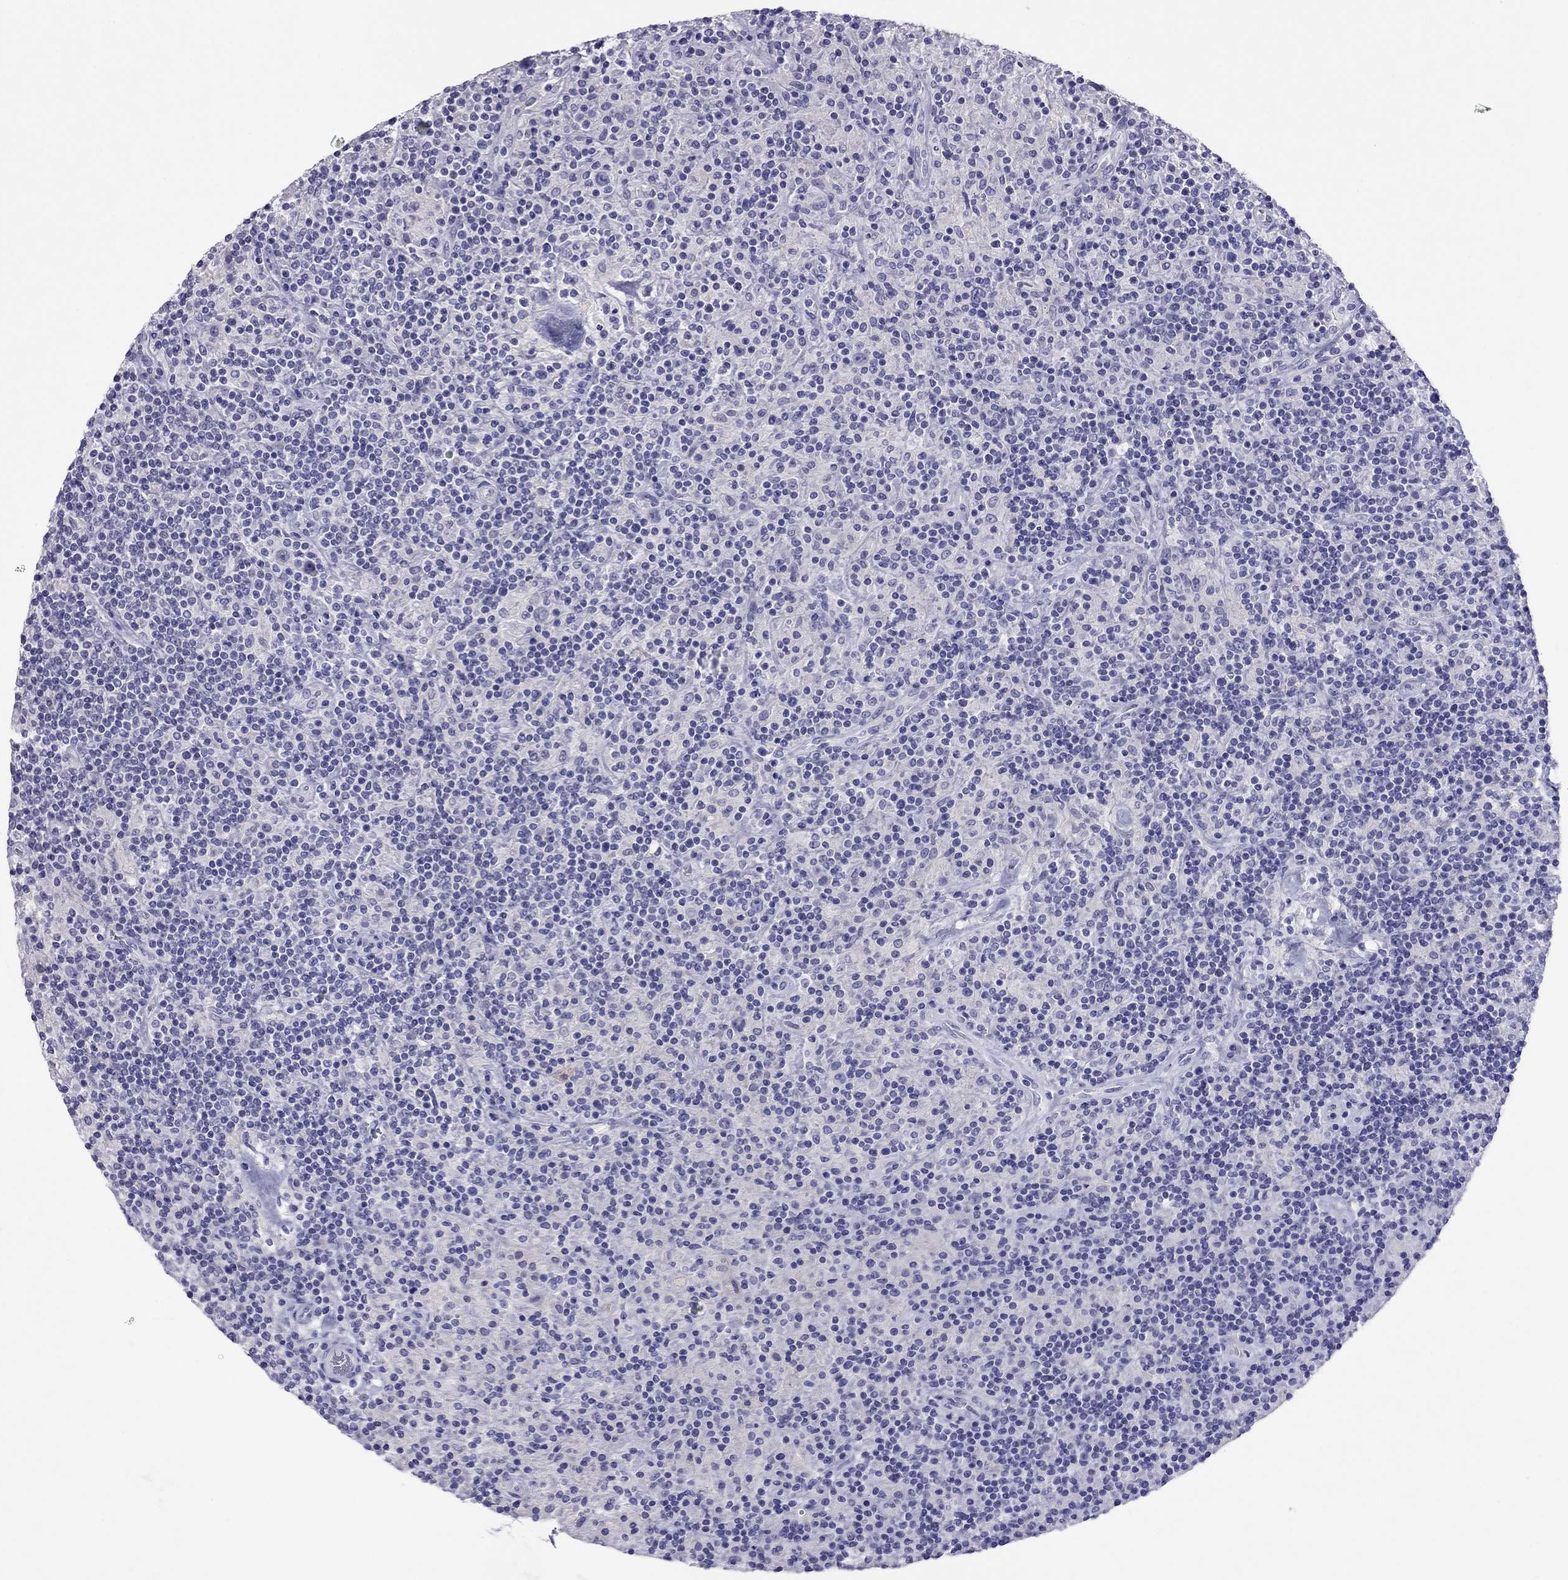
{"staining": {"intensity": "negative", "quantity": "none", "location": "none"}, "tissue": "lymphoma", "cell_type": "Tumor cells", "image_type": "cancer", "snomed": [{"axis": "morphology", "description": "Hodgkin's disease, NOS"}, {"axis": "topography", "description": "Lymph node"}], "caption": "Lymphoma stained for a protein using immunohistochemistry (IHC) demonstrates no positivity tumor cells.", "gene": "CAPNS2", "patient": {"sex": "male", "age": 70}}